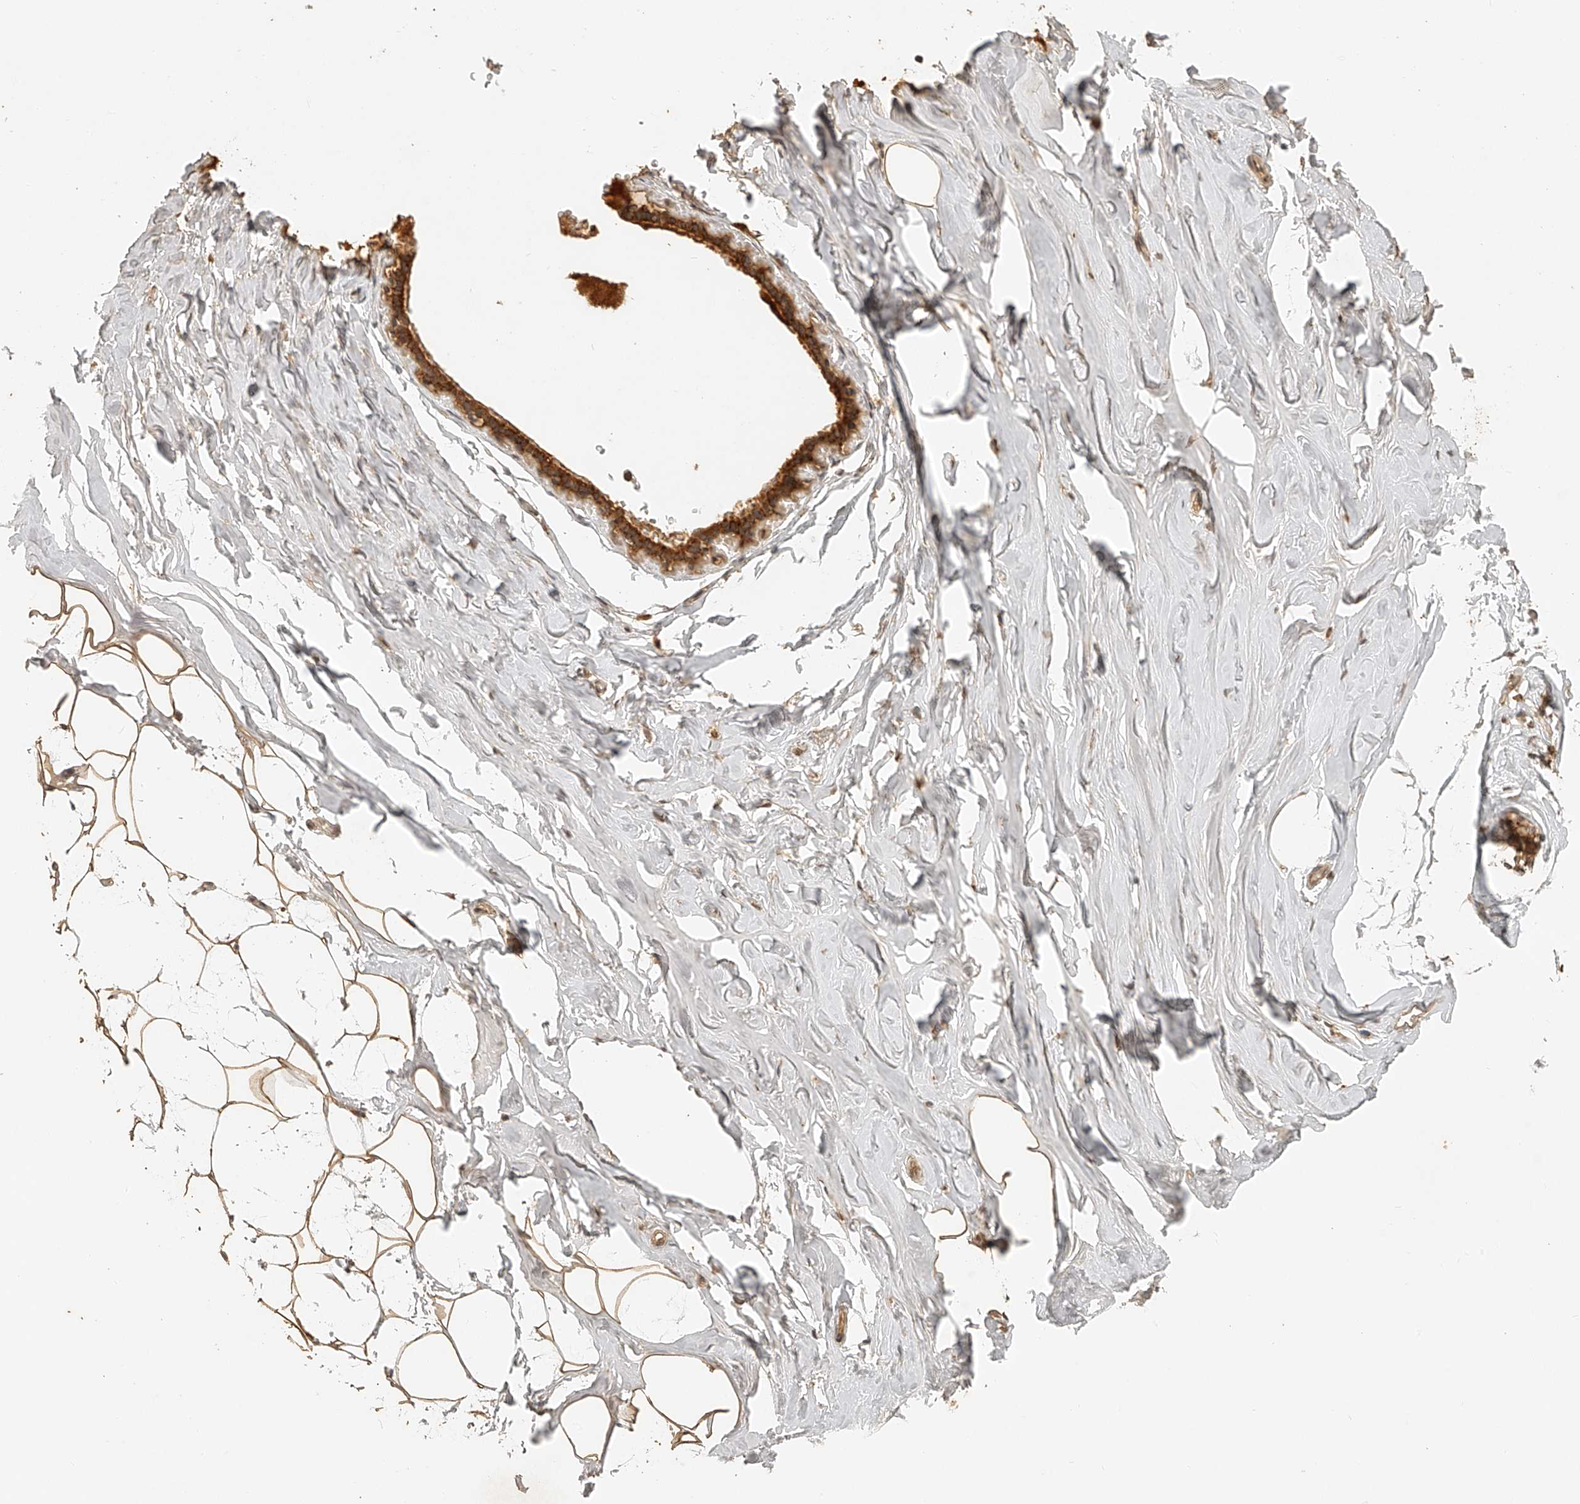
{"staining": {"intensity": "moderate", "quantity": ">75%", "location": "cytoplasmic/membranous"}, "tissue": "adipose tissue", "cell_type": "Adipocytes", "image_type": "normal", "snomed": [{"axis": "morphology", "description": "Normal tissue, NOS"}, {"axis": "morphology", "description": "Fibrosis, NOS"}, {"axis": "topography", "description": "Breast"}, {"axis": "topography", "description": "Adipose tissue"}], "caption": "This photomicrograph displays immunohistochemistry (IHC) staining of unremarkable human adipose tissue, with medium moderate cytoplasmic/membranous positivity in about >75% of adipocytes.", "gene": "BCL2L11", "patient": {"sex": "female", "age": 39}}